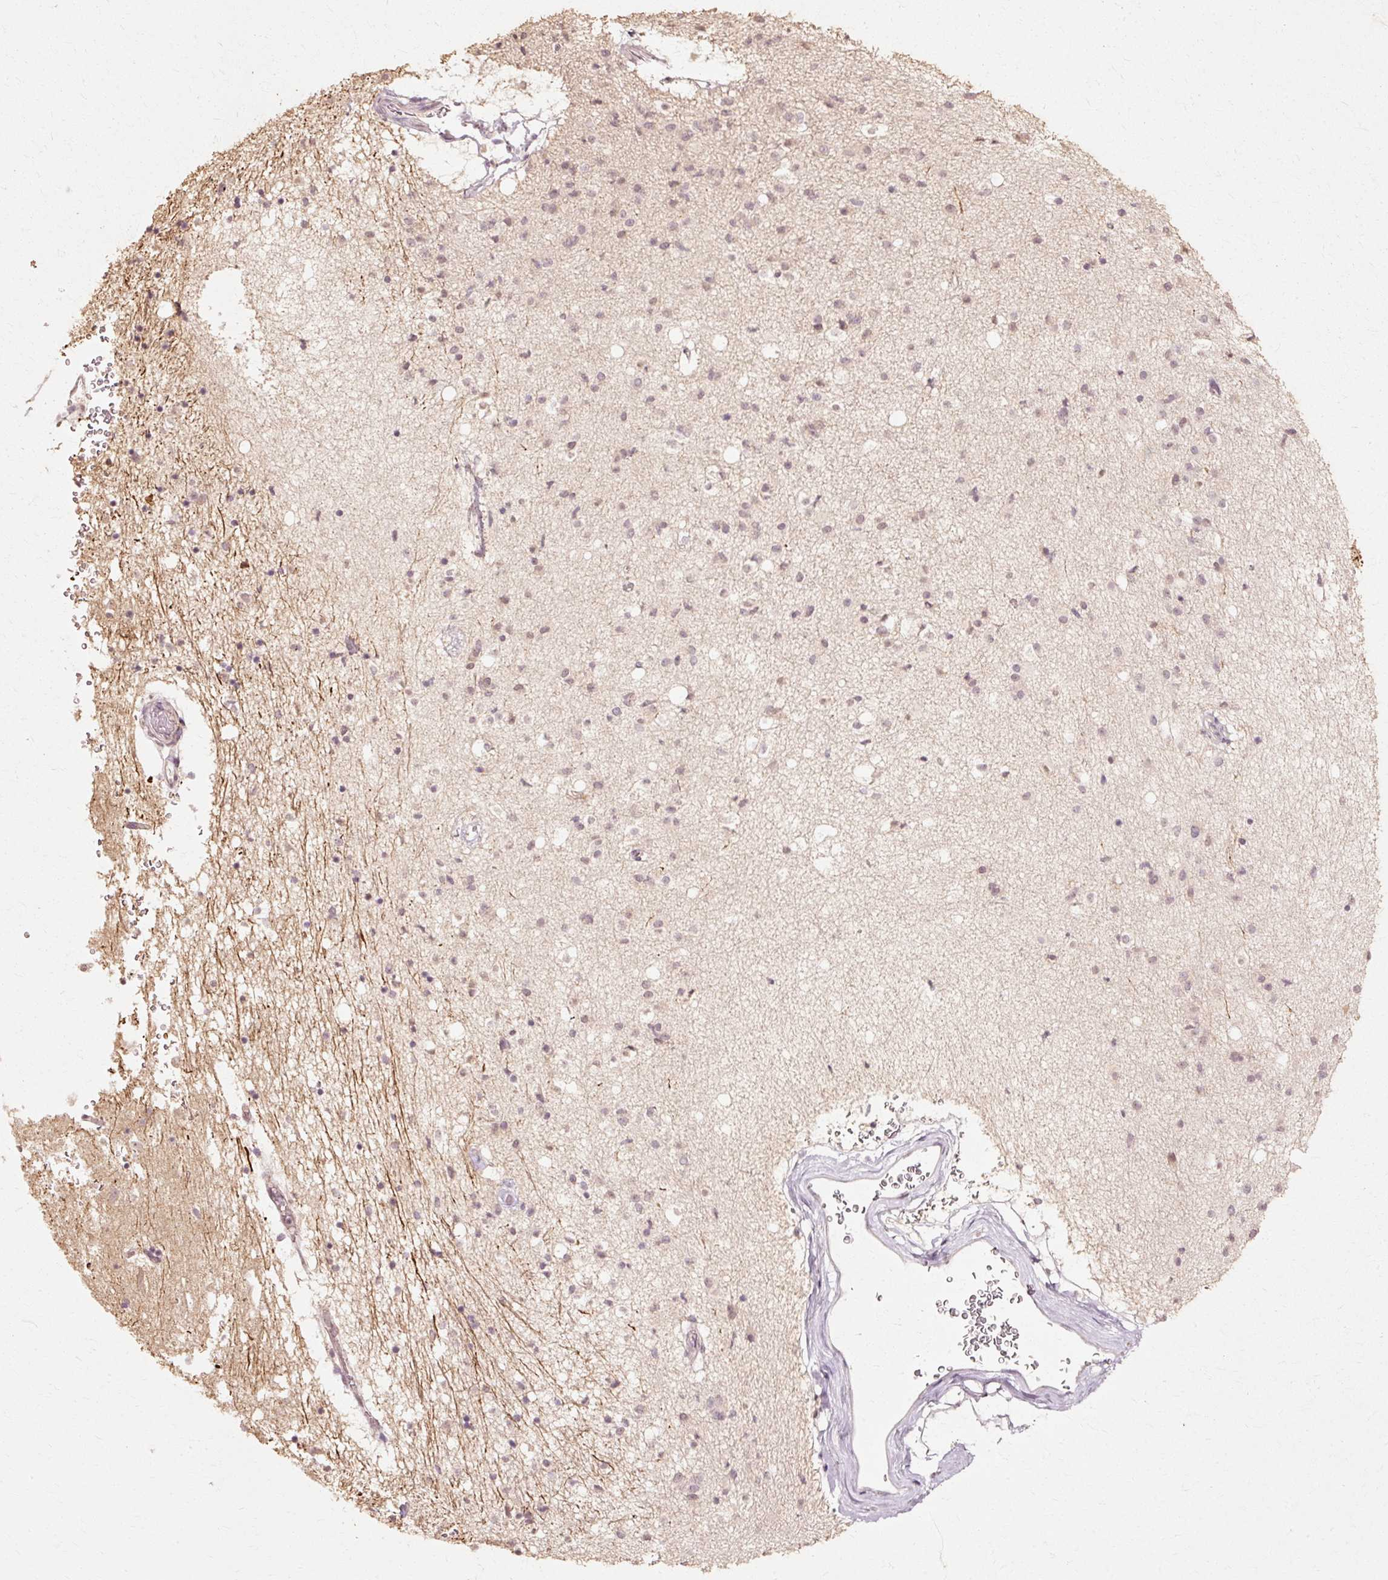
{"staining": {"intensity": "weak", "quantity": "<25%", "location": "cytoplasmic/membranous"}, "tissue": "caudate", "cell_type": "Glial cells", "image_type": "normal", "snomed": [{"axis": "morphology", "description": "Normal tissue, NOS"}, {"axis": "topography", "description": "Lateral ventricle wall"}], "caption": "IHC image of benign human caudate stained for a protein (brown), which reveals no staining in glial cells.", "gene": "RGPD5", "patient": {"sex": "male", "age": 58}}